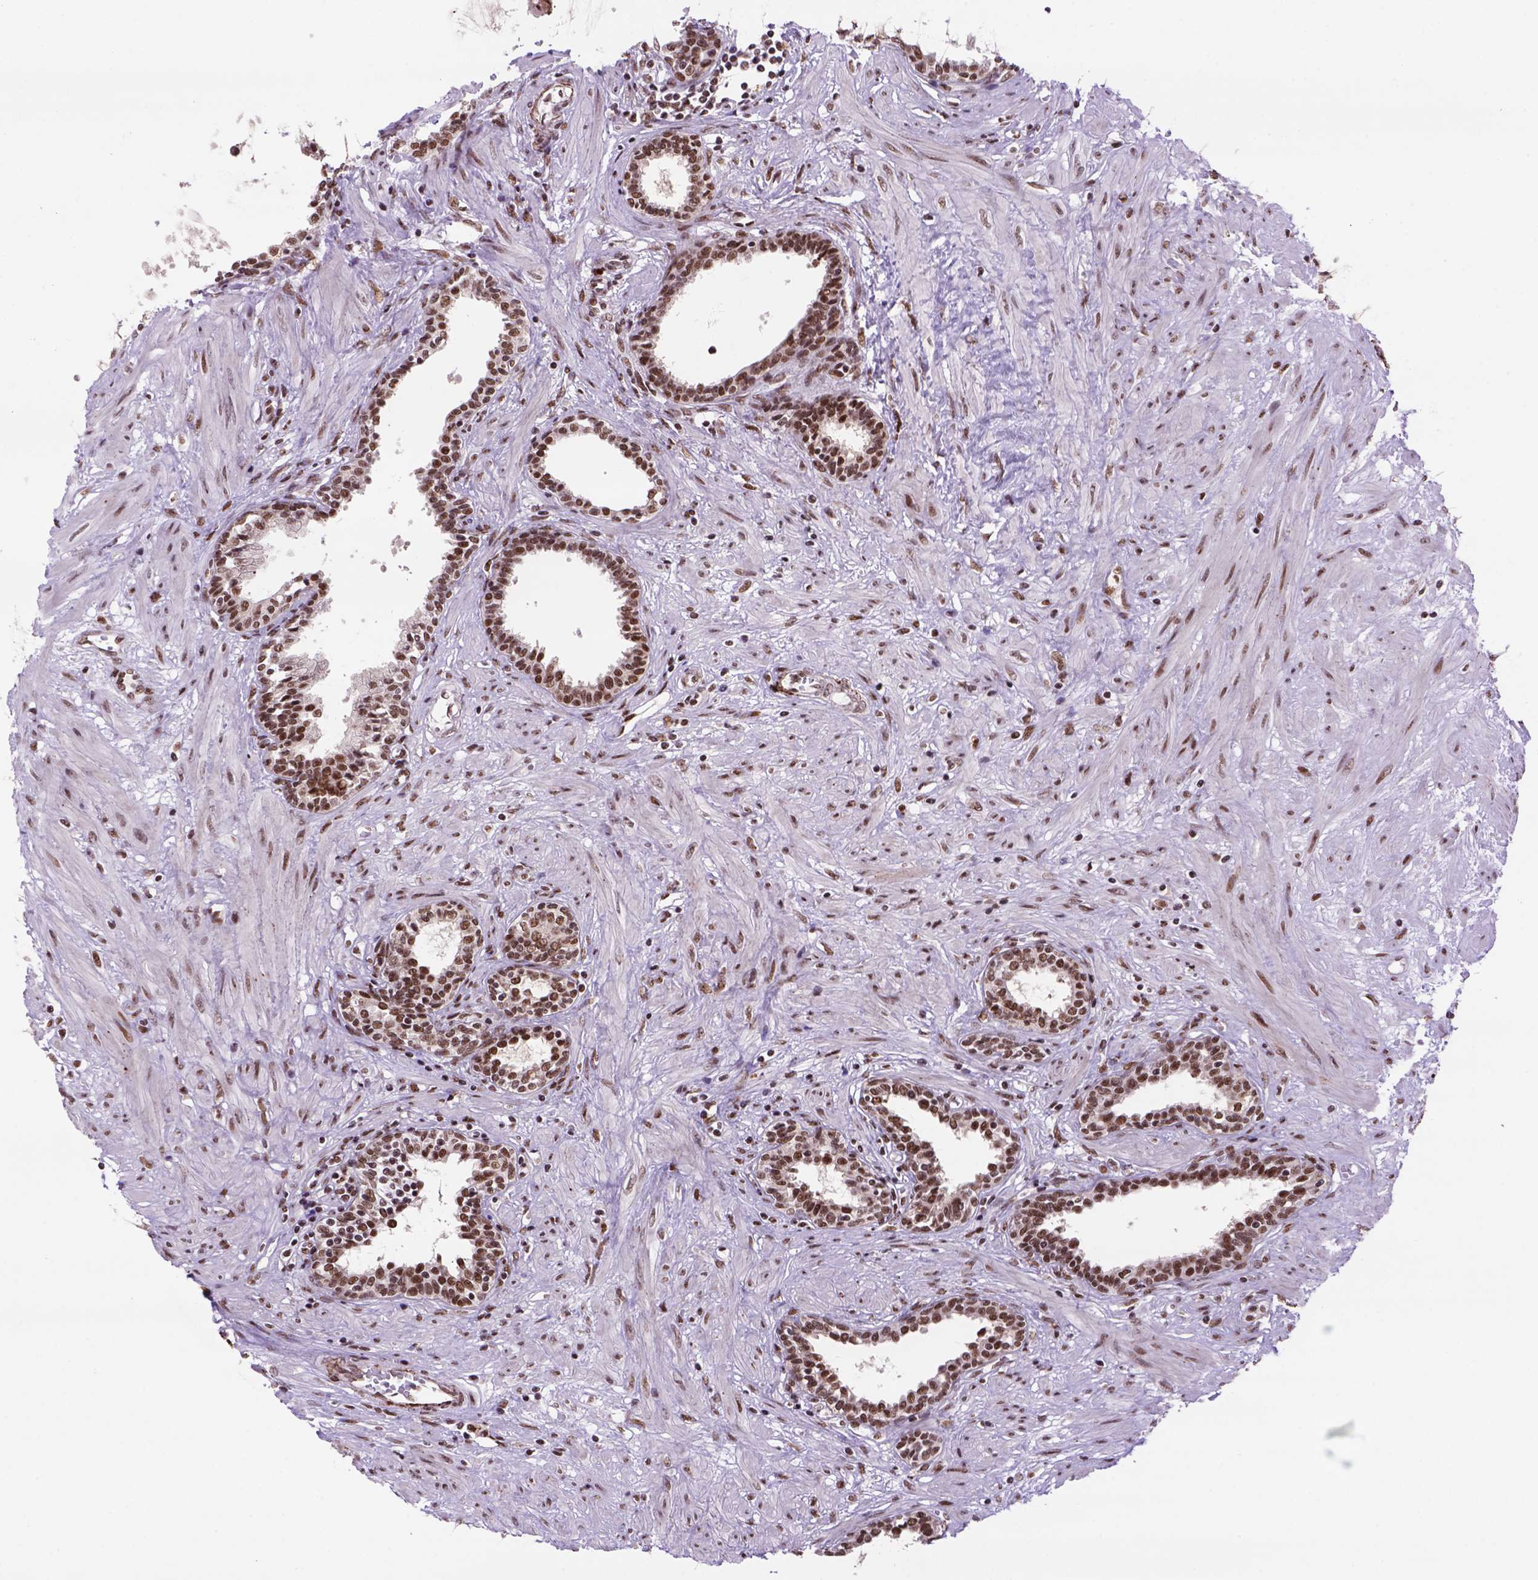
{"staining": {"intensity": "moderate", "quantity": ">75%", "location": "nuclear"}, "tissue": "prostate", "cell_type": "Glandular cells", "image_type": "normal", "snomed": [{"axis": "morphology", "description": "Normal tissue, NOS"}, {"axis": "topography", "description": "Prostate"}], "caption": "Prostate was stained to show a protein in brown. There is medium levels of moderate nuclear positivity in about >75% of glandular cells. (Brightfield microscopy of DAB IHC at high magnification).", "gene": "NSMCE2", "patient": {"sex": "male", "age": 55}}